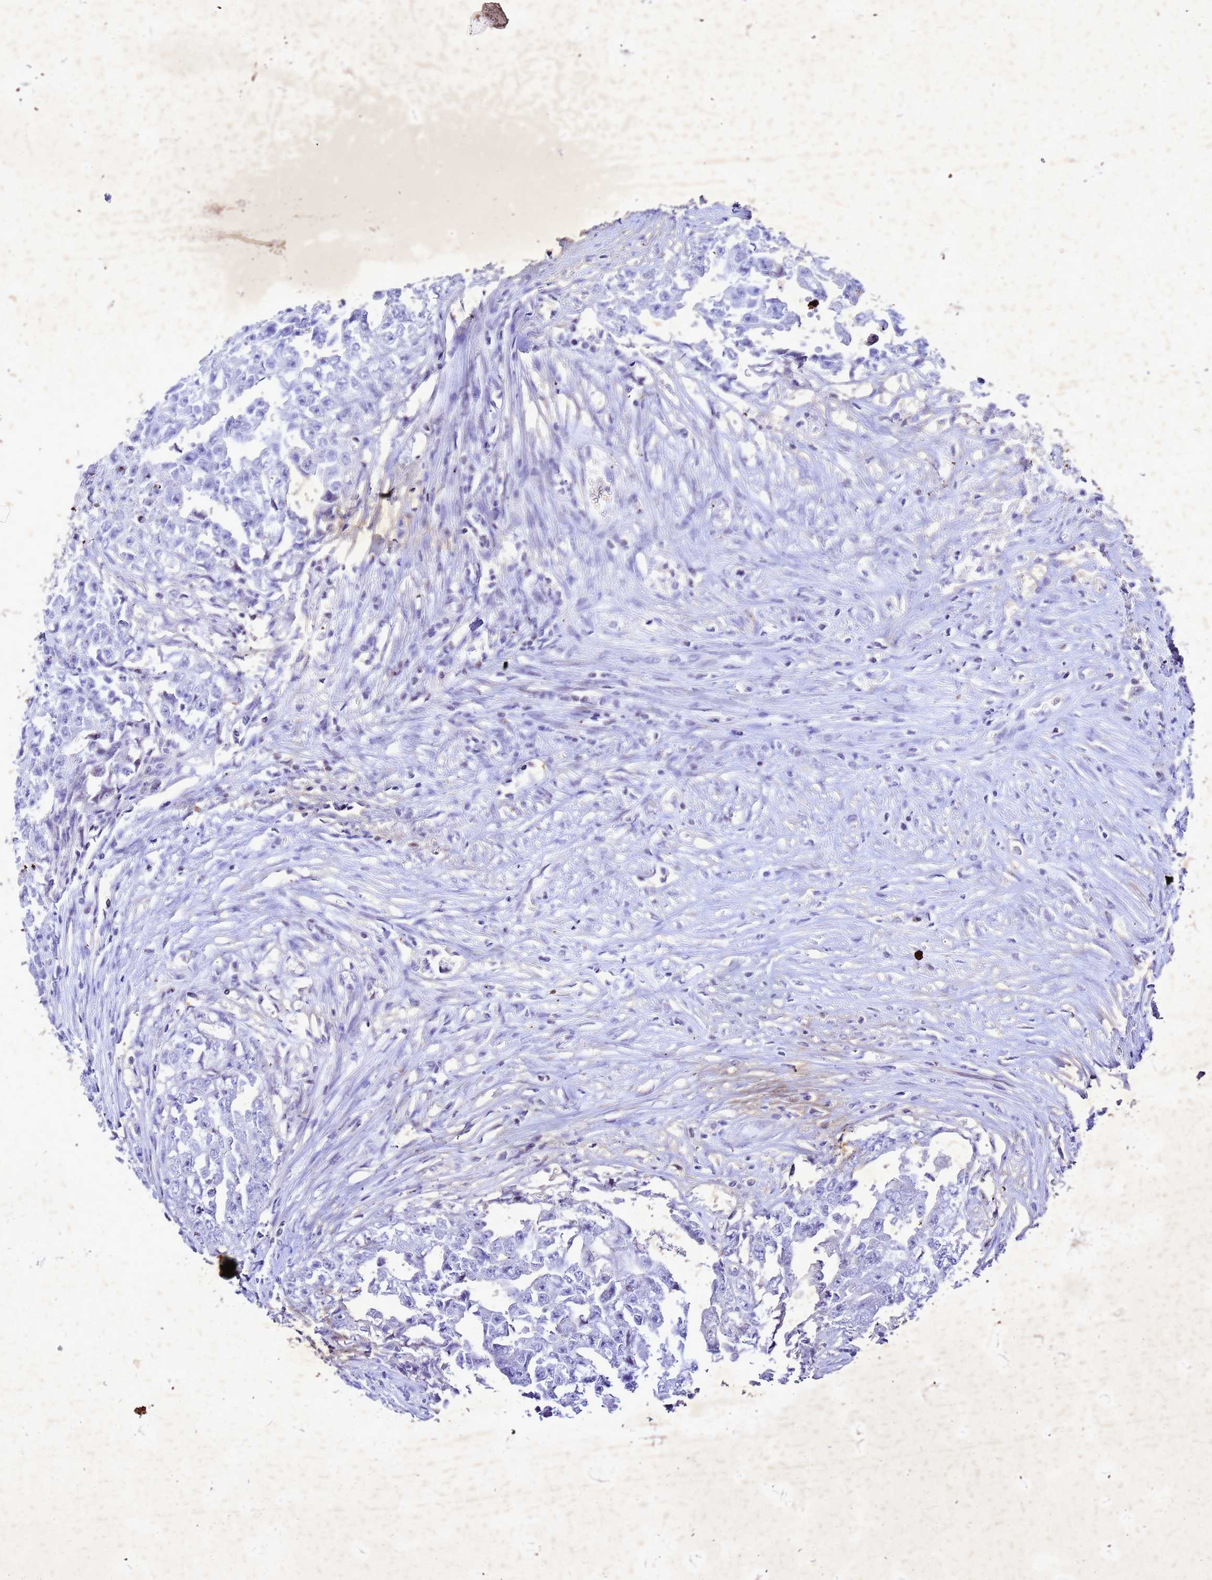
{"staining": {"intensity": "negative", "quantity": "none", "location": "none"}, "tissue": "testis cancer", "cell_type": "Tumor cells", "image_type": "cancer", "snomed": [{"axis": "morphology", "description": "Seminoma, NOS"}, {"axis": "morphology", "description": "Carcinoma, Embryonal, NOS"}, {"axis": "topography", "description": "Testis"}], "caption": "This is a micrograph of immunohistochemistry (IHC) staining of testis cancer, which shows no expression in tumor cells.", "gene": "COPS9", "patient": {"sex": "male", "age": 43}}